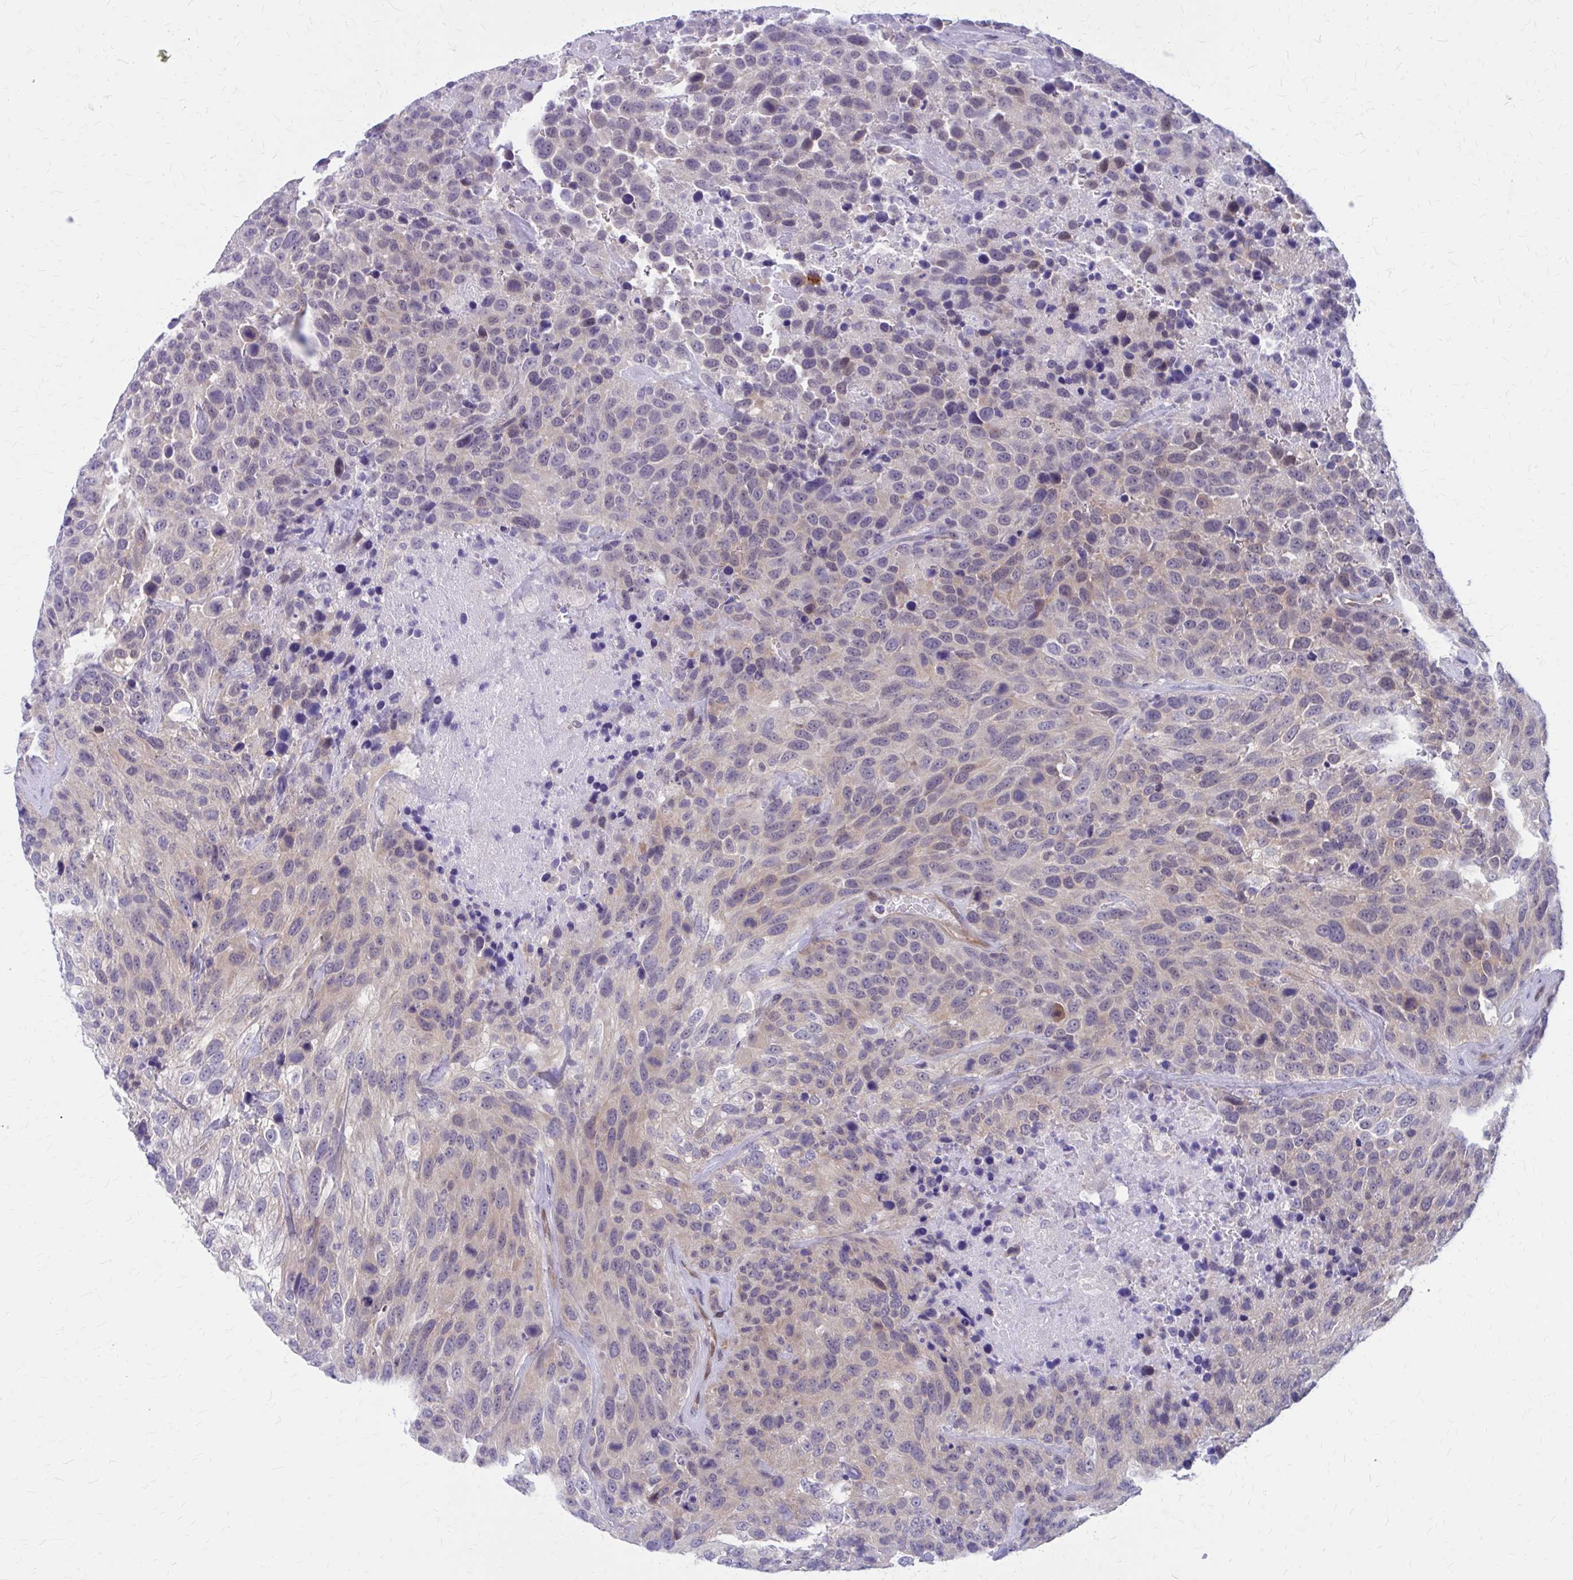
{"staining": {"intensity": "weak", "quantity": "<25%", "location": "cytoplasmic/membranous"}, "tissue": "urothelial cancer", "cell_type": "Tumor cells", "image_type": "cancer", "snomed": [{"axis": "morphology", "description": "Urothelial carcinoma, High grade"}, {"axis": "topography", "description": "Urinary bladder"}], "caption": "The immunohistochemistry (IHC) micrograph has no significant expression in tumor cells of urothelial cancer tissue.", "gene": "CLIC2", "patient": {"sex": "female", "age": 70}}